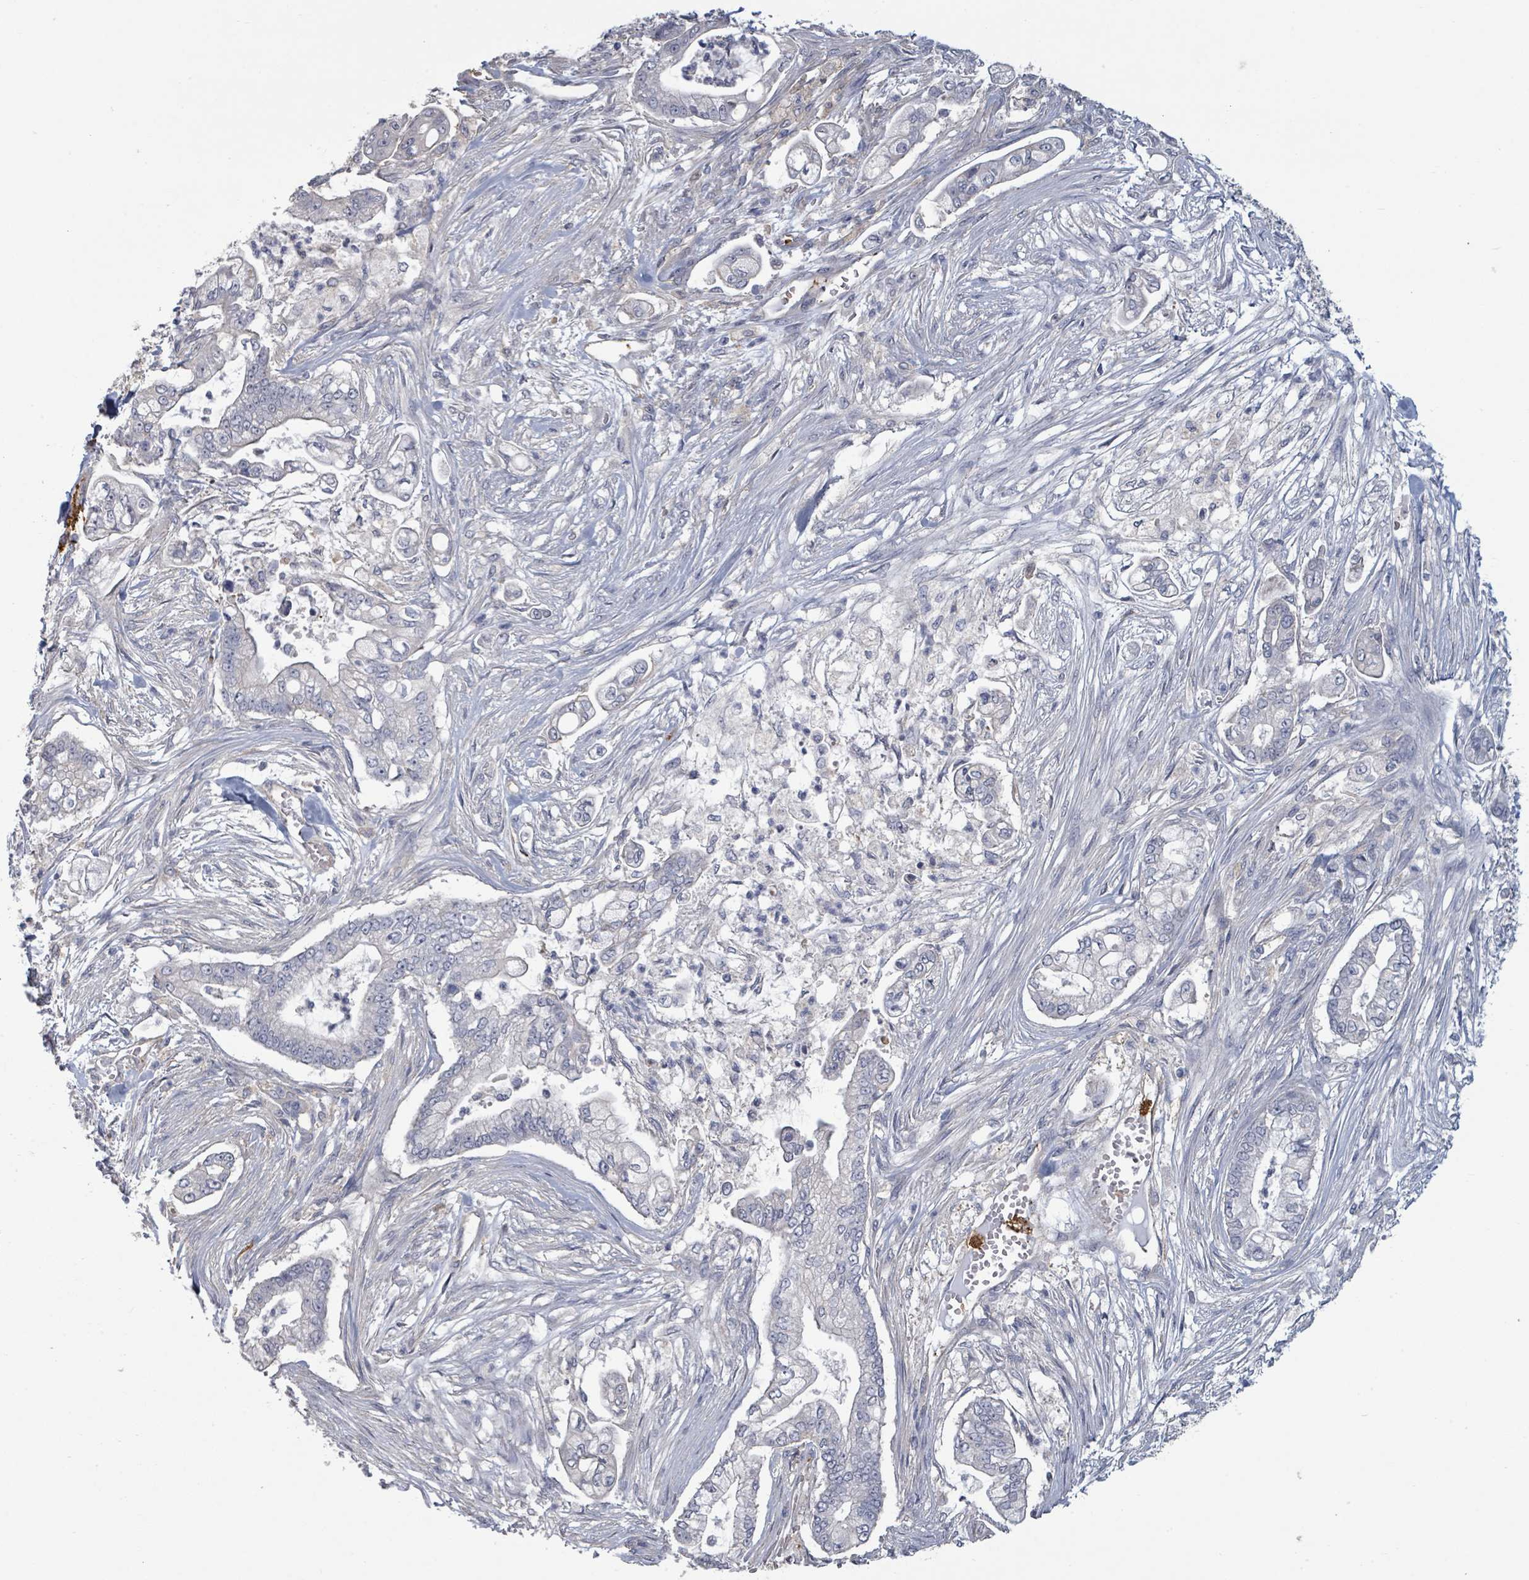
{"staining": {"intensity": "negative", "quantity": "none", "location": "none"}, "tissue": "pancreatic cancer", "cell_type": "Tumor cells", "image_type": "cancer", "snomed": [{"axis": "morphology", "description": "Adenocarcinoma, NOS"}, {"axis": "topography", "description": "Pancreas"}], "caption": "Micrograph shows no protein staining in tumor cells of pancreatic adenocarcinoma tissue.", "gene": "PLAUR", "patient": {"sex": "female", "age": 69}}